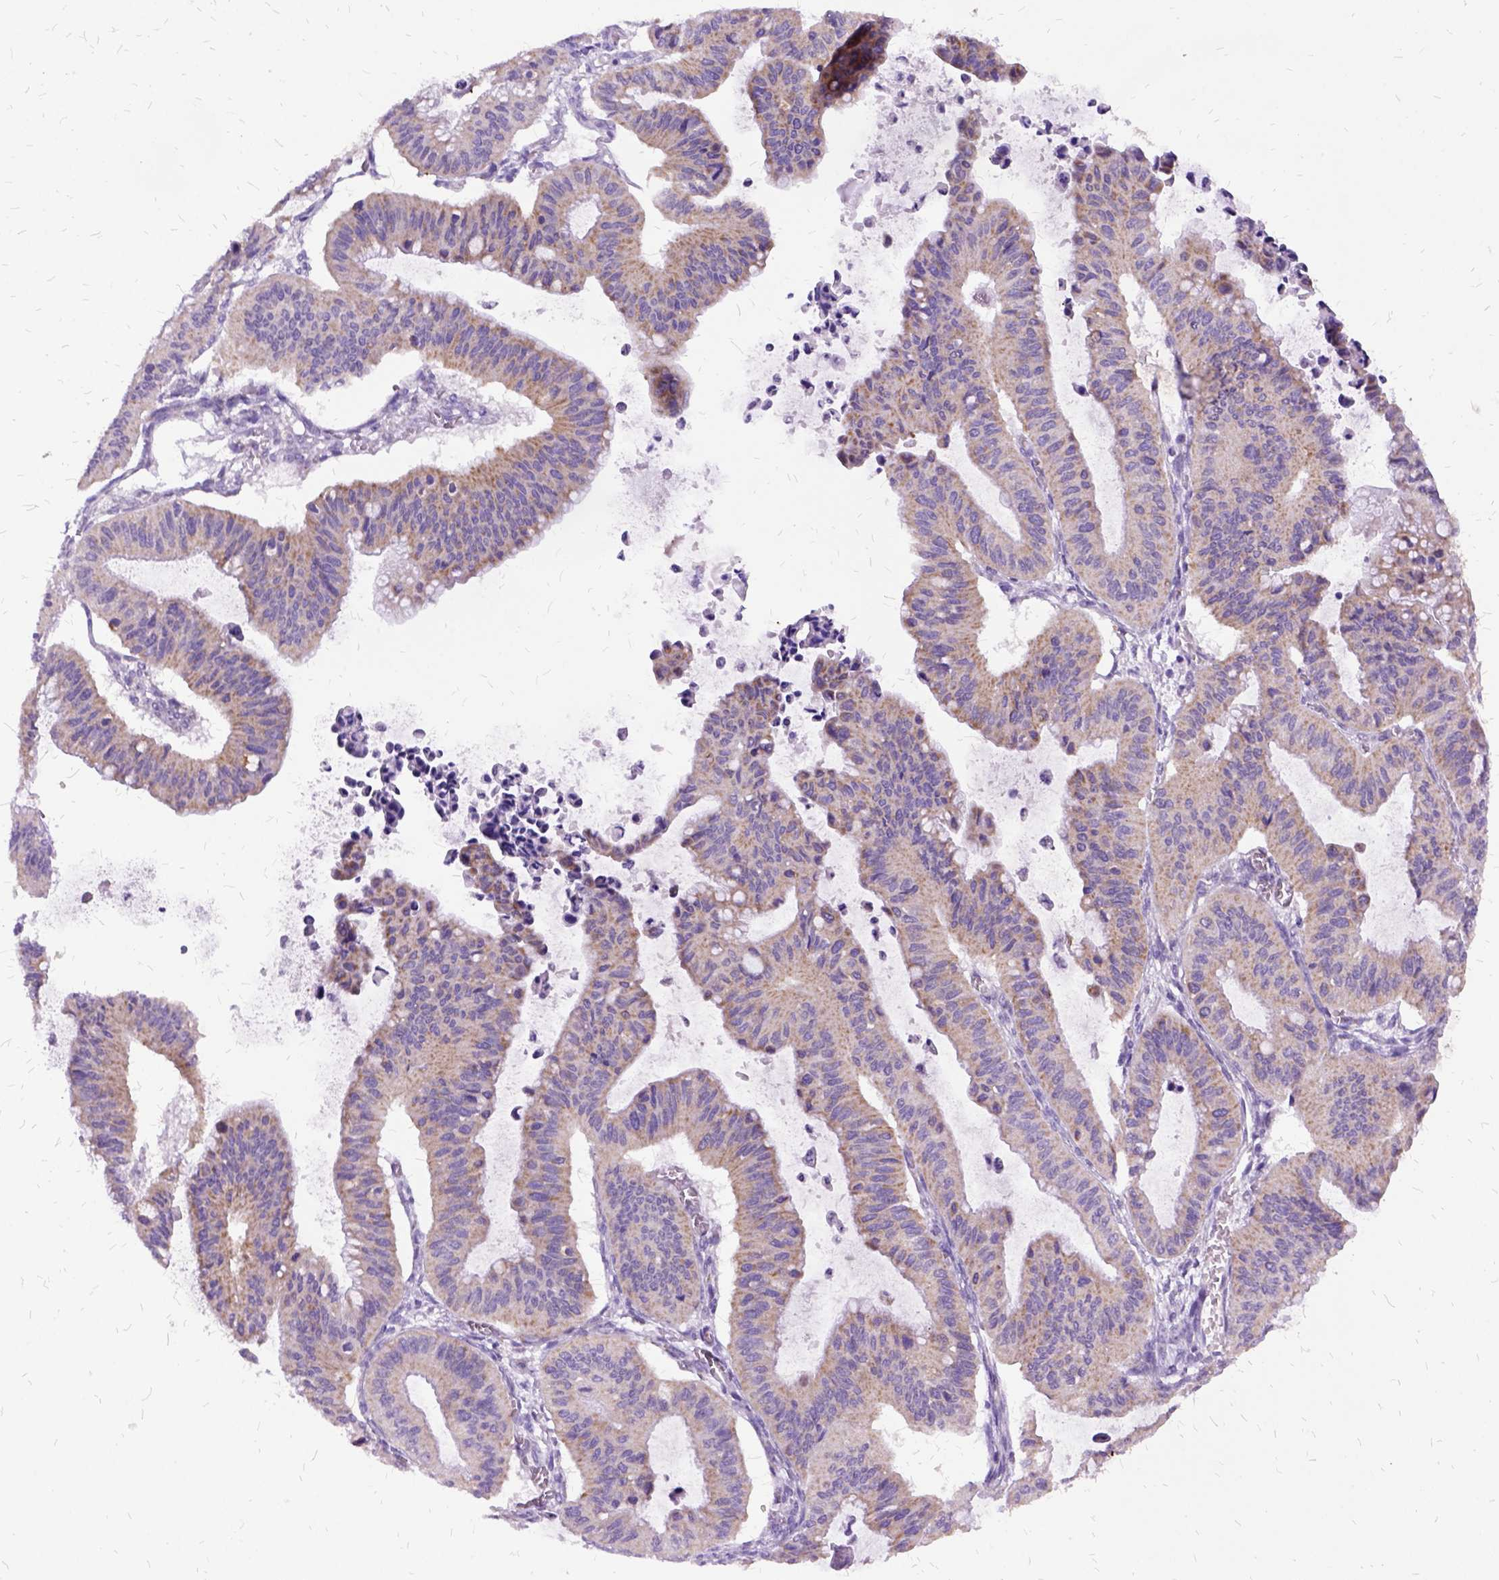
{"staining": {"intensity": "weak", "quantity": "25%-75%", "location": "cytoplasmic/membranous"}, "tissue": "ovarian cancer", "cell_type": "Tumor cells", "image_type": "cancer", "snomed": [{"axis": "morphology", "description": "Cystadenocarcinoma, mucinous, NOS"}, {"axis": "topography", "description": "Ovary"}], "caption": "IHC staining of mucinous cystadenocarcinoma (ovarian), which demonstrates low levels of weak cytoplasmic/membranous expression in approximately 25%-75% of tumor cells indicating weak cytoplasmic/membranous protein positivity. The staining was performed using DAB (brown) for protein detection and nuclei were counterstained in hematoxylin (blue).", "gene": "OXCT1", "patient": {"sex": "female", "age": 72}}